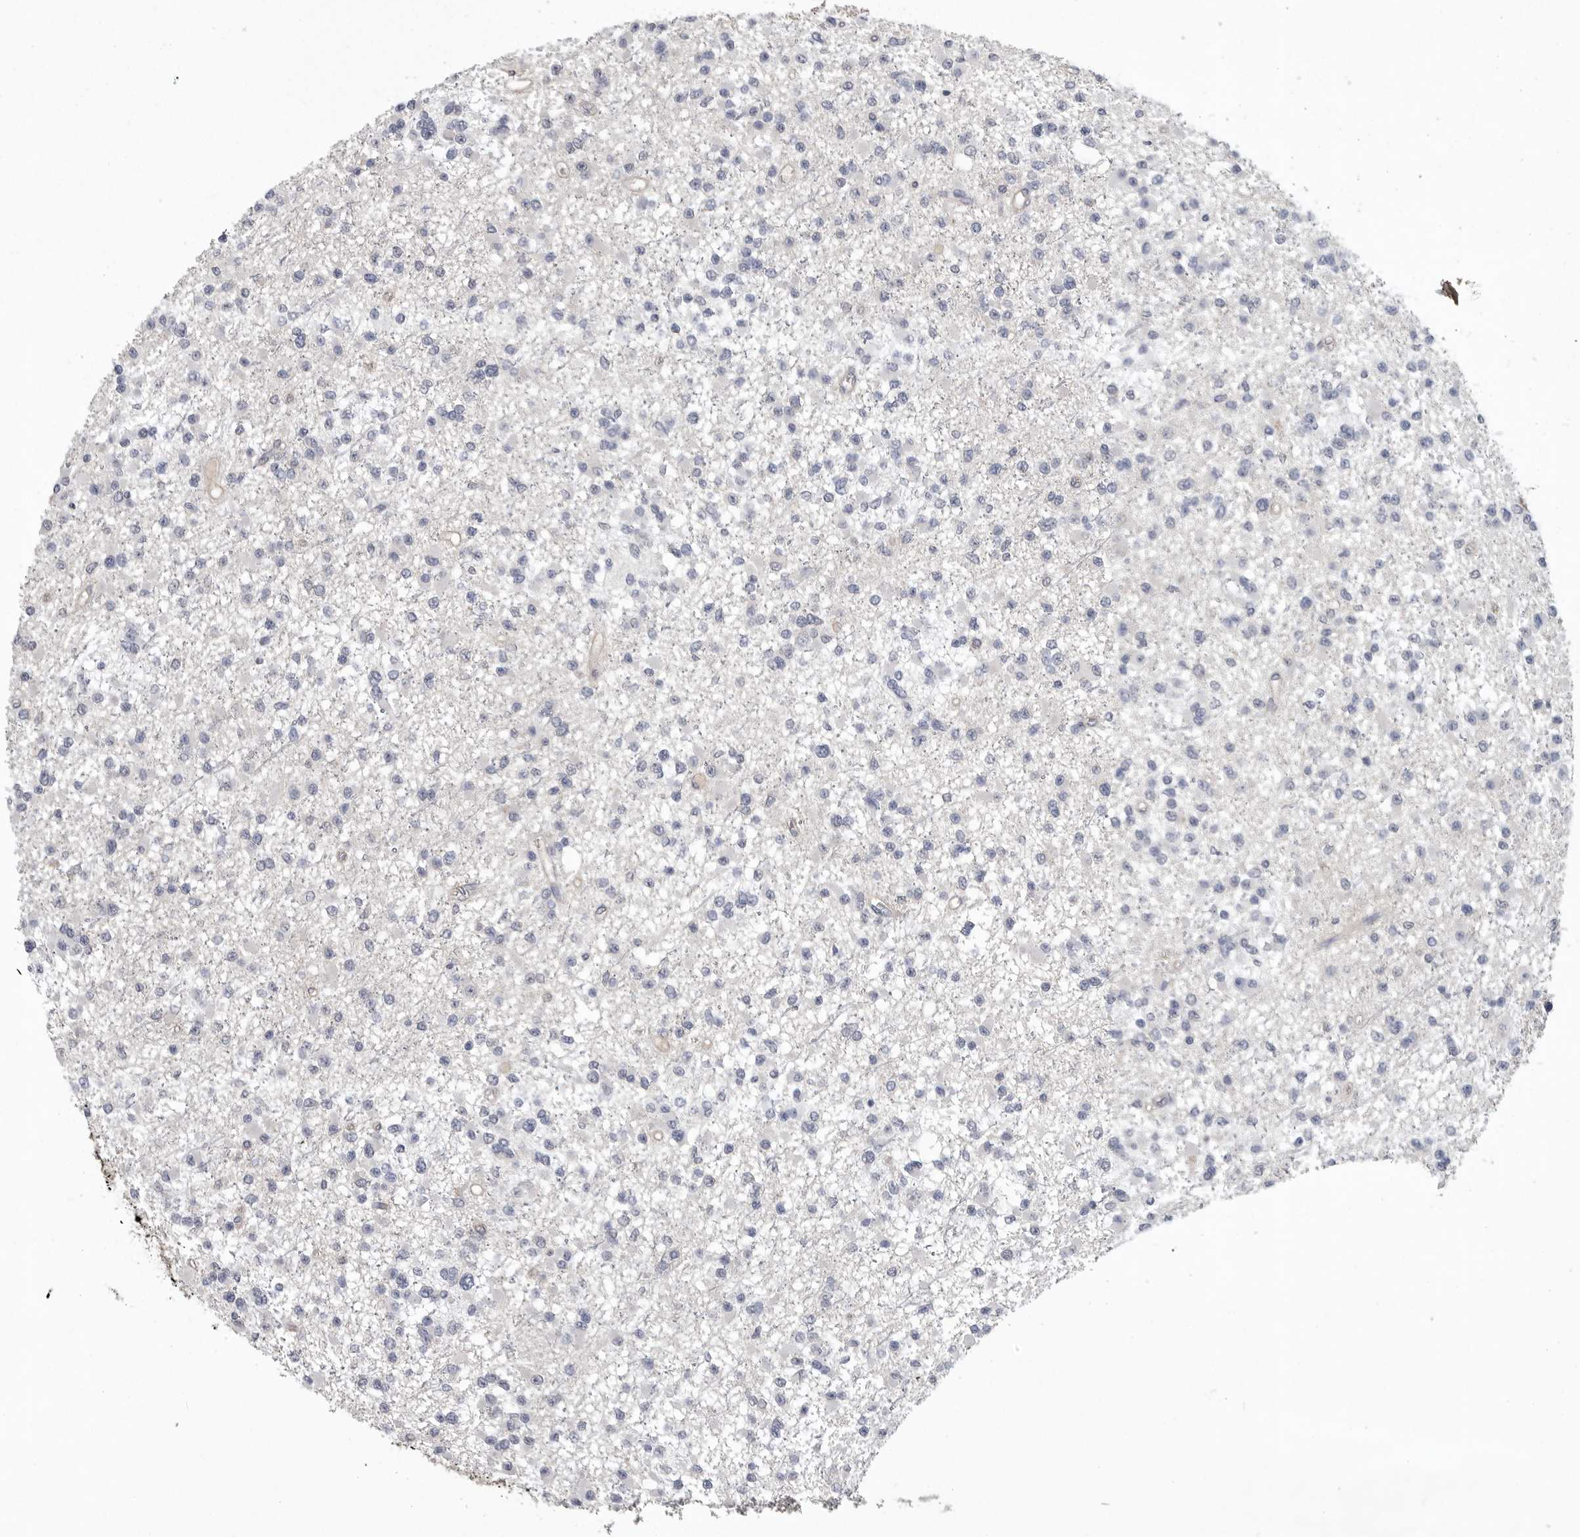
{"staining": {"intensity": "negative", "quantity": "none", "location": "none"}, "tissue": "glioma", "cell_type": "Tumor cells", "image_type": "cancer", "snomed": [{"axis": "morphology", "description": "Glioma, malignant, Low grade"}, {"axis": "topography", "description": "Brain"}], "caption": "Glioma was stained to show a protein in brown. There is no significant expression in tumor cells.", "gene": "NECTIN2", "patient": {"sex": "female", "age": 22}}